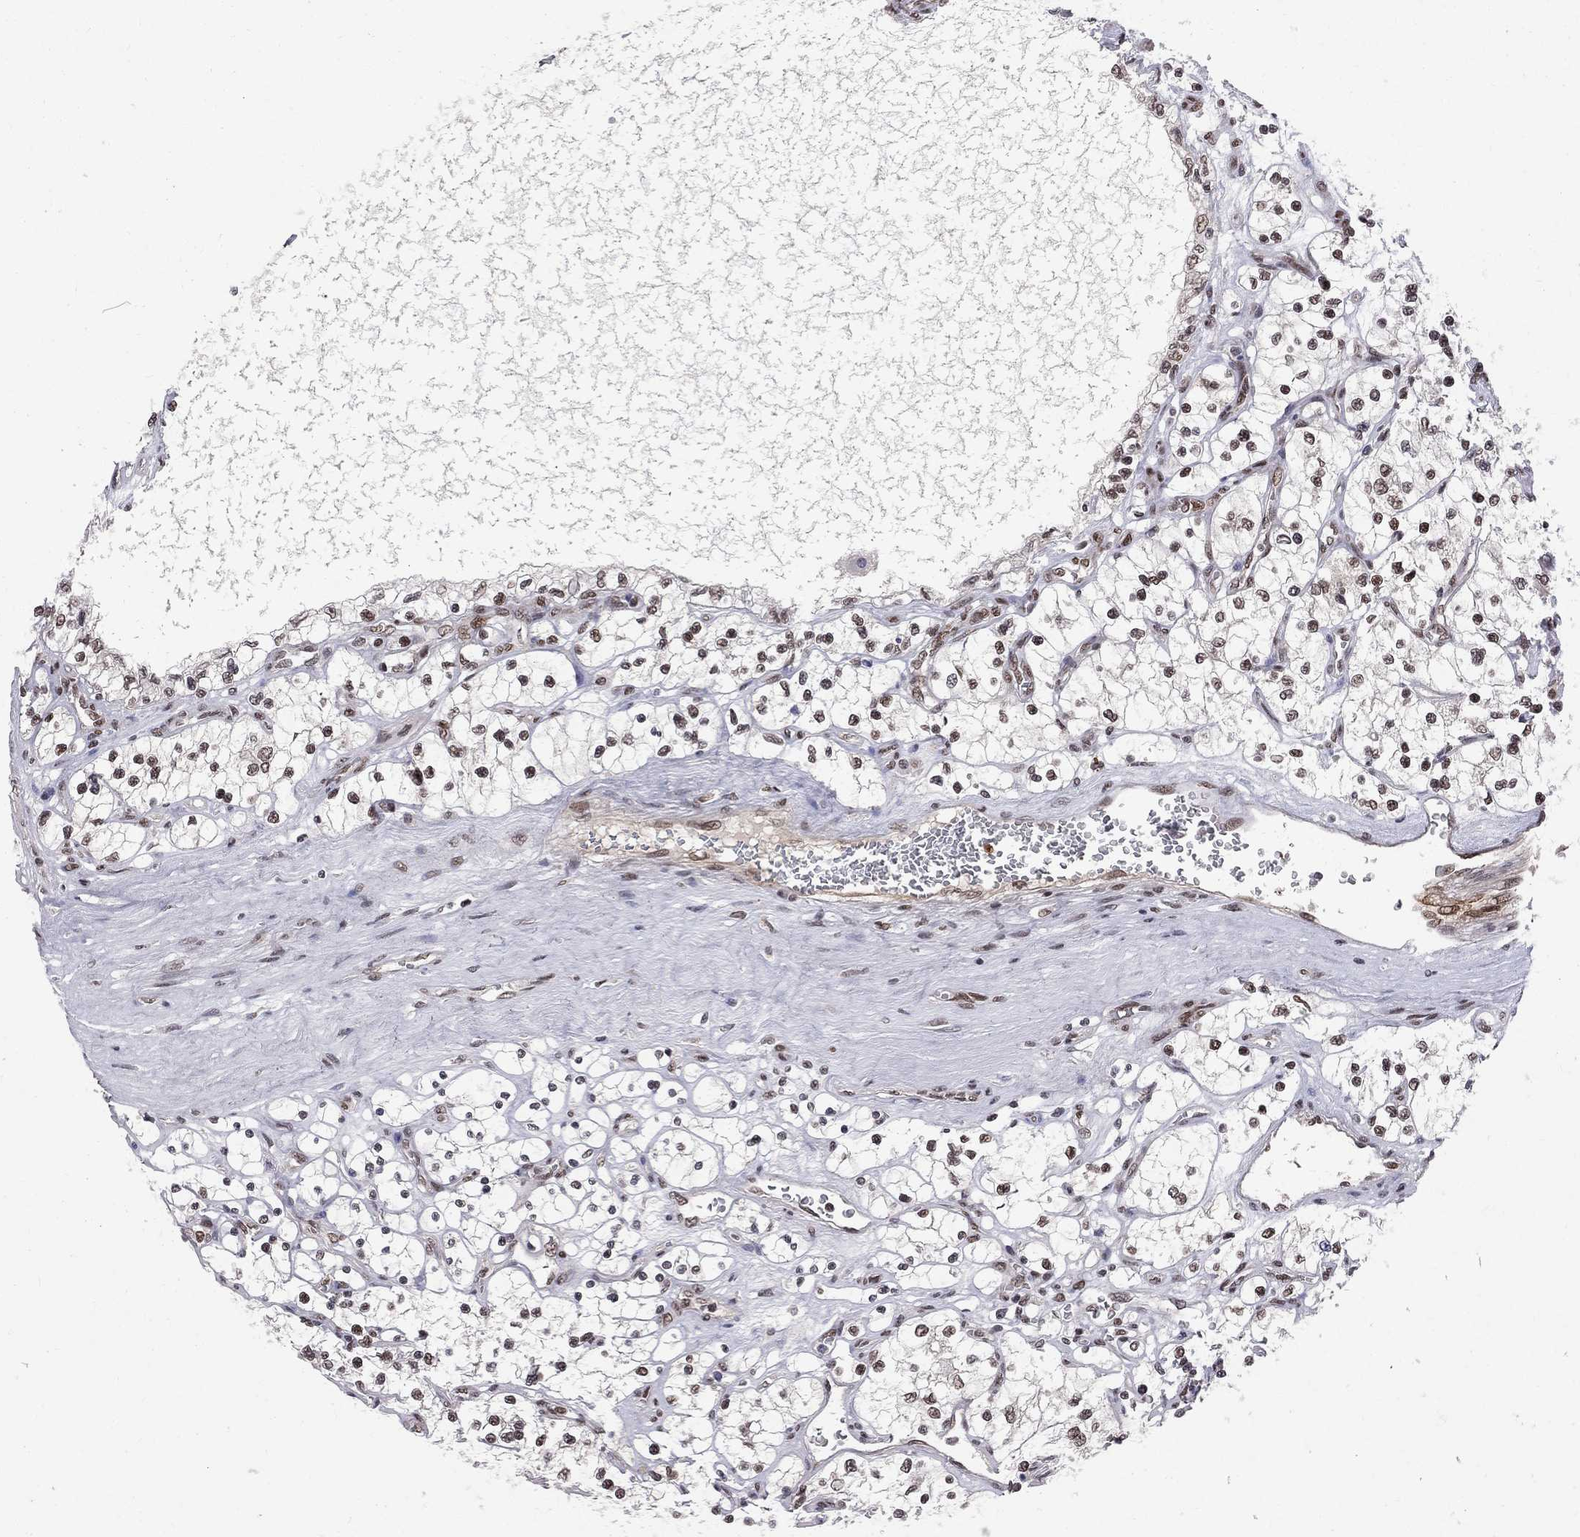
{"staining": {"intensity": "moderate", "quantity": "25%-75%", "location": "nuclear"}, "tissue": "renal cancer", "cell_type": "Tumor cells", "image_type": "cancer", "snomed": [{"axis": "morphology", "description": "Adenocarcinoma, NOS"}, {"axis": "topography", "description": "Kidney"}], "caption": "Tumor cells reveal medium levels of moderate nuclear staining in approximately 25%-75% of cells in renal adenocarcinoma. The protein of interest is stained brown, and the nuclei are stained in blue (DAB IHC with brightfield microscopy, high magnification).", "gene": "SAP30L", "patient": {"sex": "female", "age": 69}}